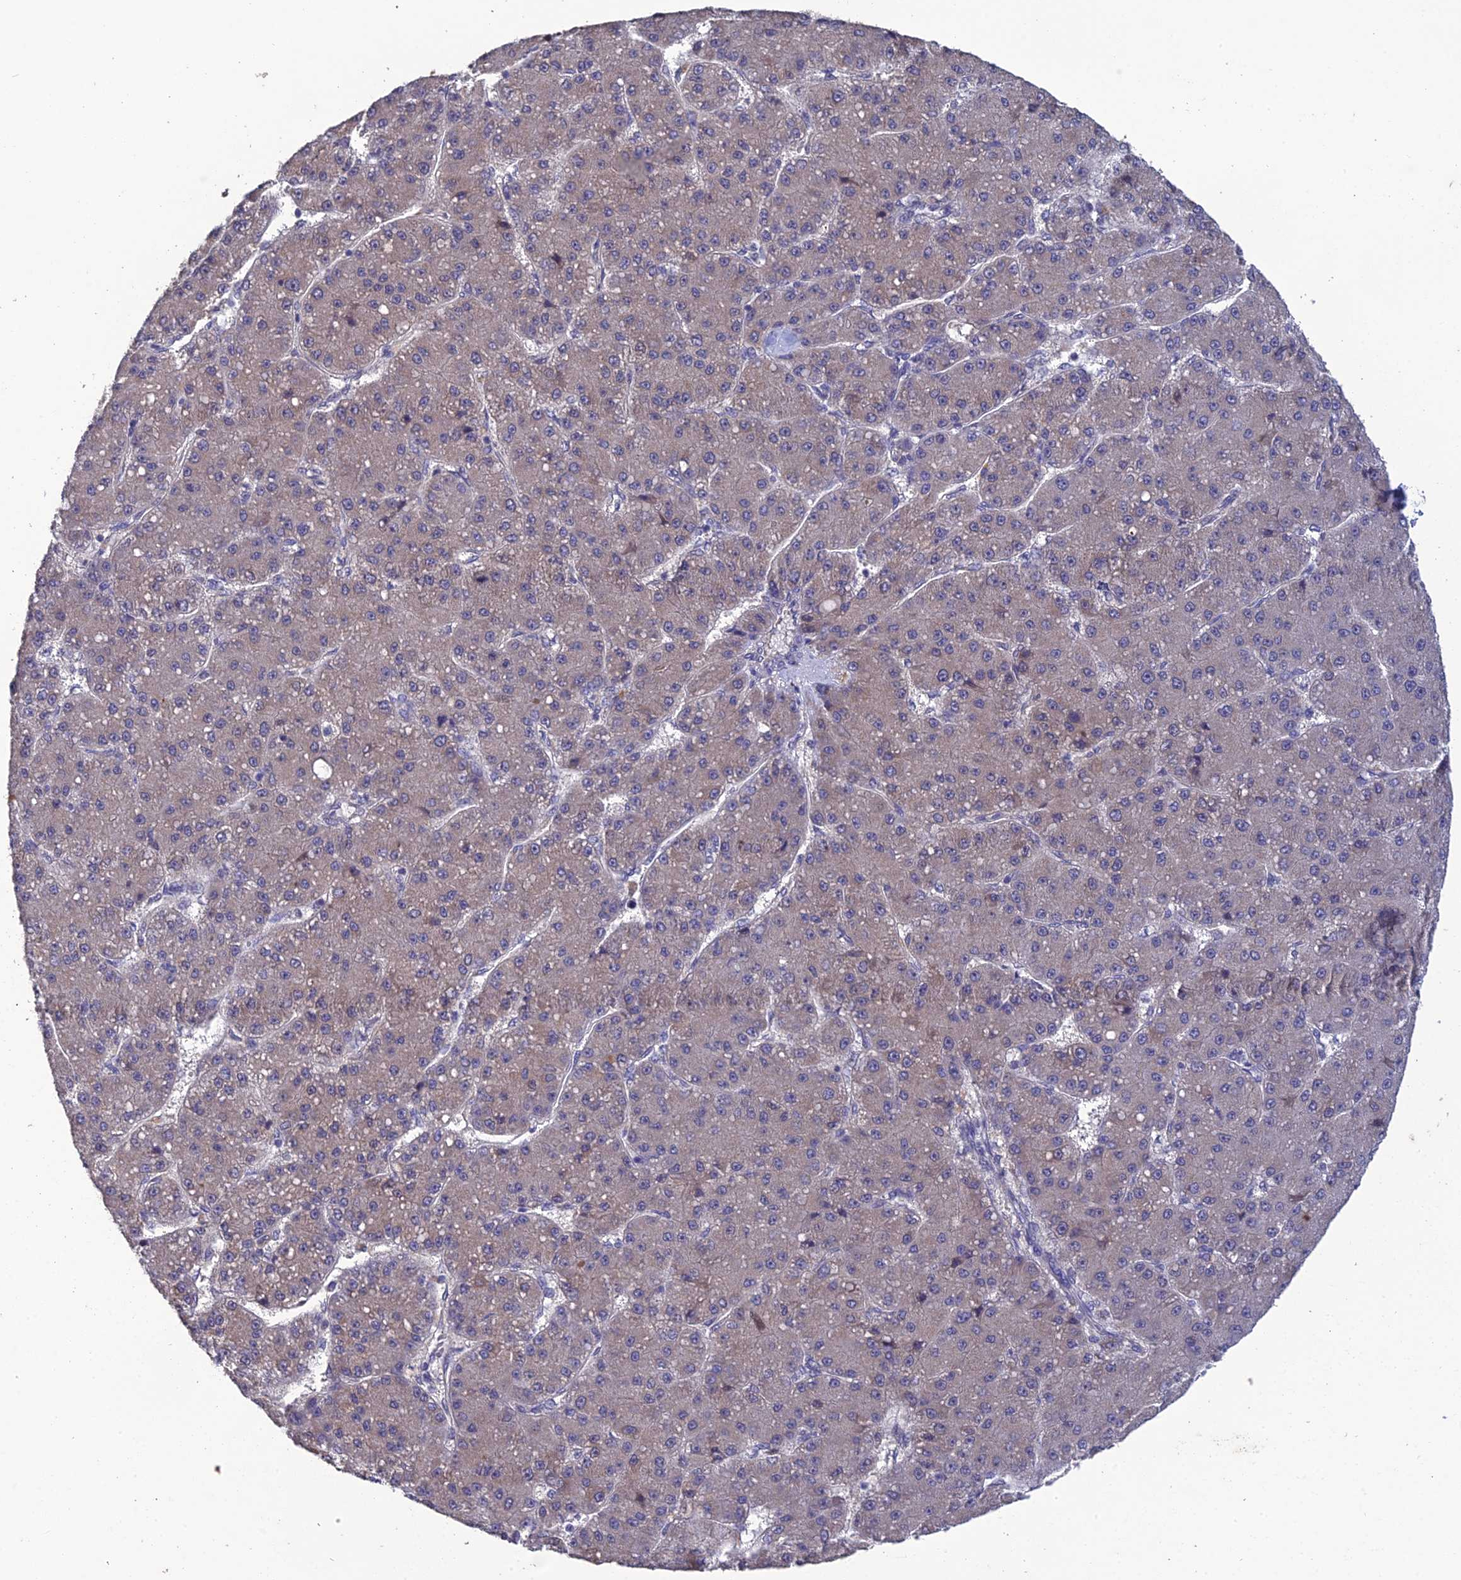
{"staining": {"intensity": "negative", "quantity": "none", "location": "none"}, "tissue": "liver cancer", "cell_type": "Tumor cells", "image_type": "cancer", "snomed": [{"axis": "morphology", "description": "Carcinoma, Hepatocellular, NOS"}, {"axis": "topography", "description": "Liver"}], "caption": "Histopathology image shows no significant protein expression in tumor cells of liver hepatocellular carcinoma.", "gene": "SLC39A13", "patient": {"sex": "male", "age": 67}}